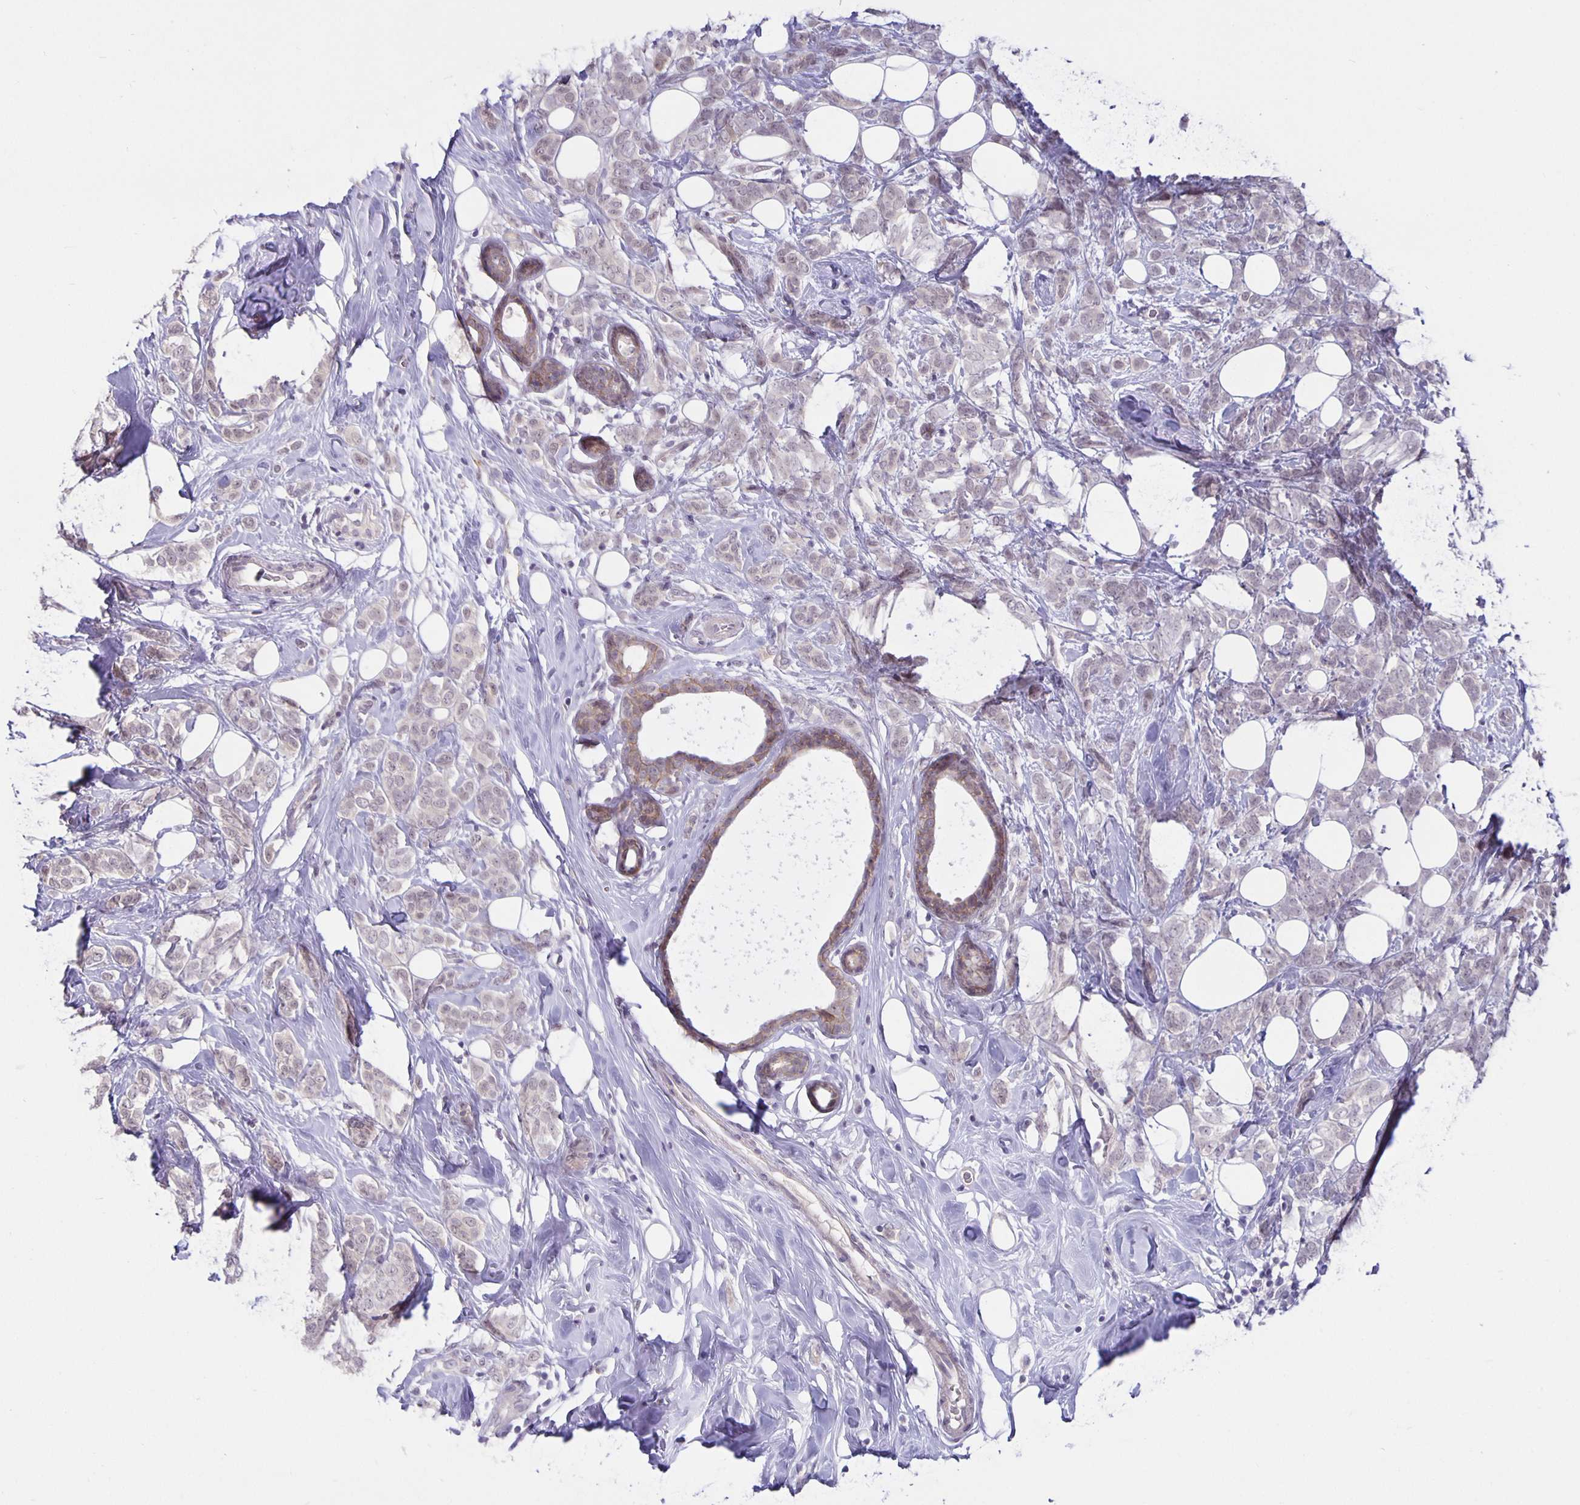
{"staining": {"intensity": "negative", "quantity": "none", "location": "none"}, "tissue": "breast cancer", "cell_type": "Tumor cells", "image_type": "cancer", "snomed": [{"axis": "morphology", "description": "Lobular carcinoma"}, {"axis": "topography", "description": "Breast"}], "caption": "An immunohistochemistry photomicrograph of breast cancer (lobular carcinoma) is shown. There is no staining in tumor cells of breast cancer (lobular carcinoma). The staining is performed using DAB (3,3'-diaminobenzidine) brown chromogen with nuclei counter-stained in using hematoxylin.", "gene": "ARVCF", "patient": {"sex": "female", "age": 49}}